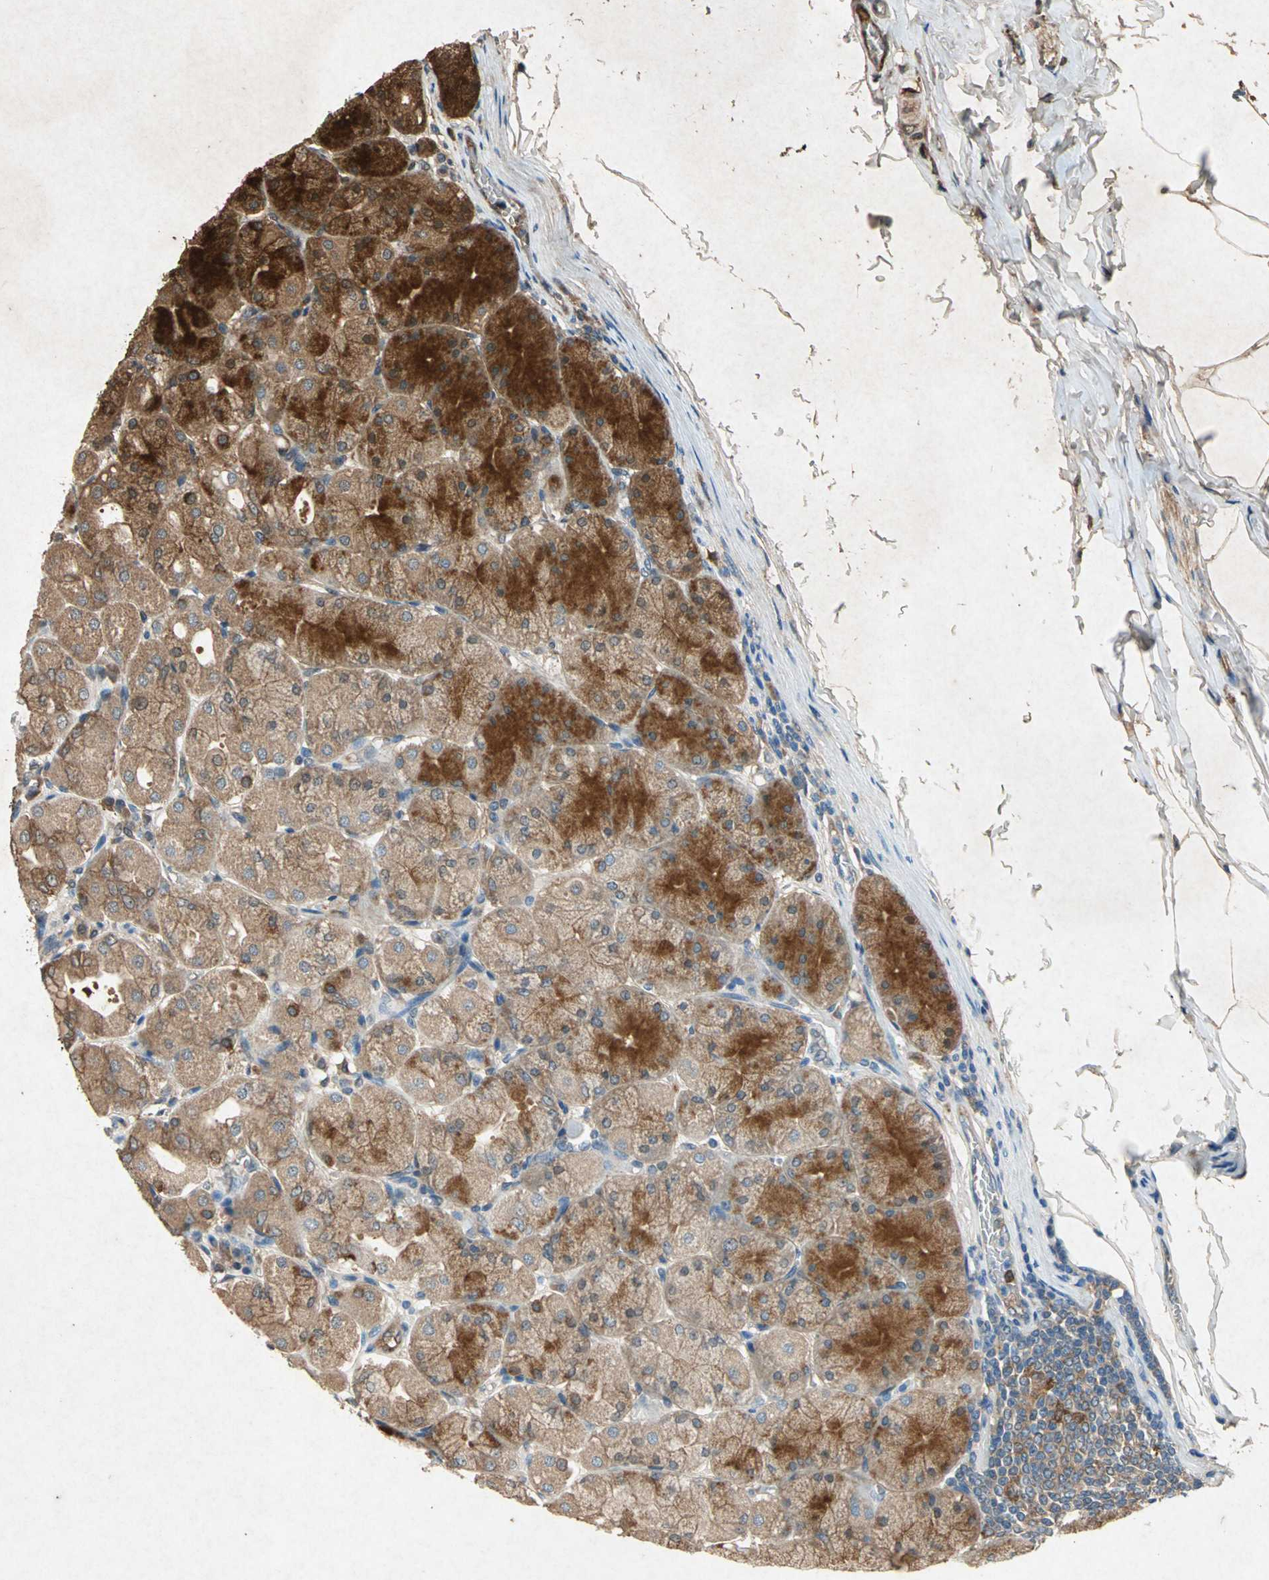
{"staining": {"intensity": "moderate", "quantity": ">75%", "location": "cytoplasmic/membranous"}, "tissue": "stomach", "cell_type": "Glandular cells", "image_type": "normal", "snomed": [{"axis": "morphology", "description": "Normal tissue, NOS"}, {"axis": "topography", "description": "Stomach, upper"}], "caption": "About >75% of glandular cells in normal stomach exhibit moderate cytoplasmic/membranous protein expression as visualized by brown immunohistochemical staining.", "gene": "HSP90AB1", "patient": {"sex": "female", "age": 56}}